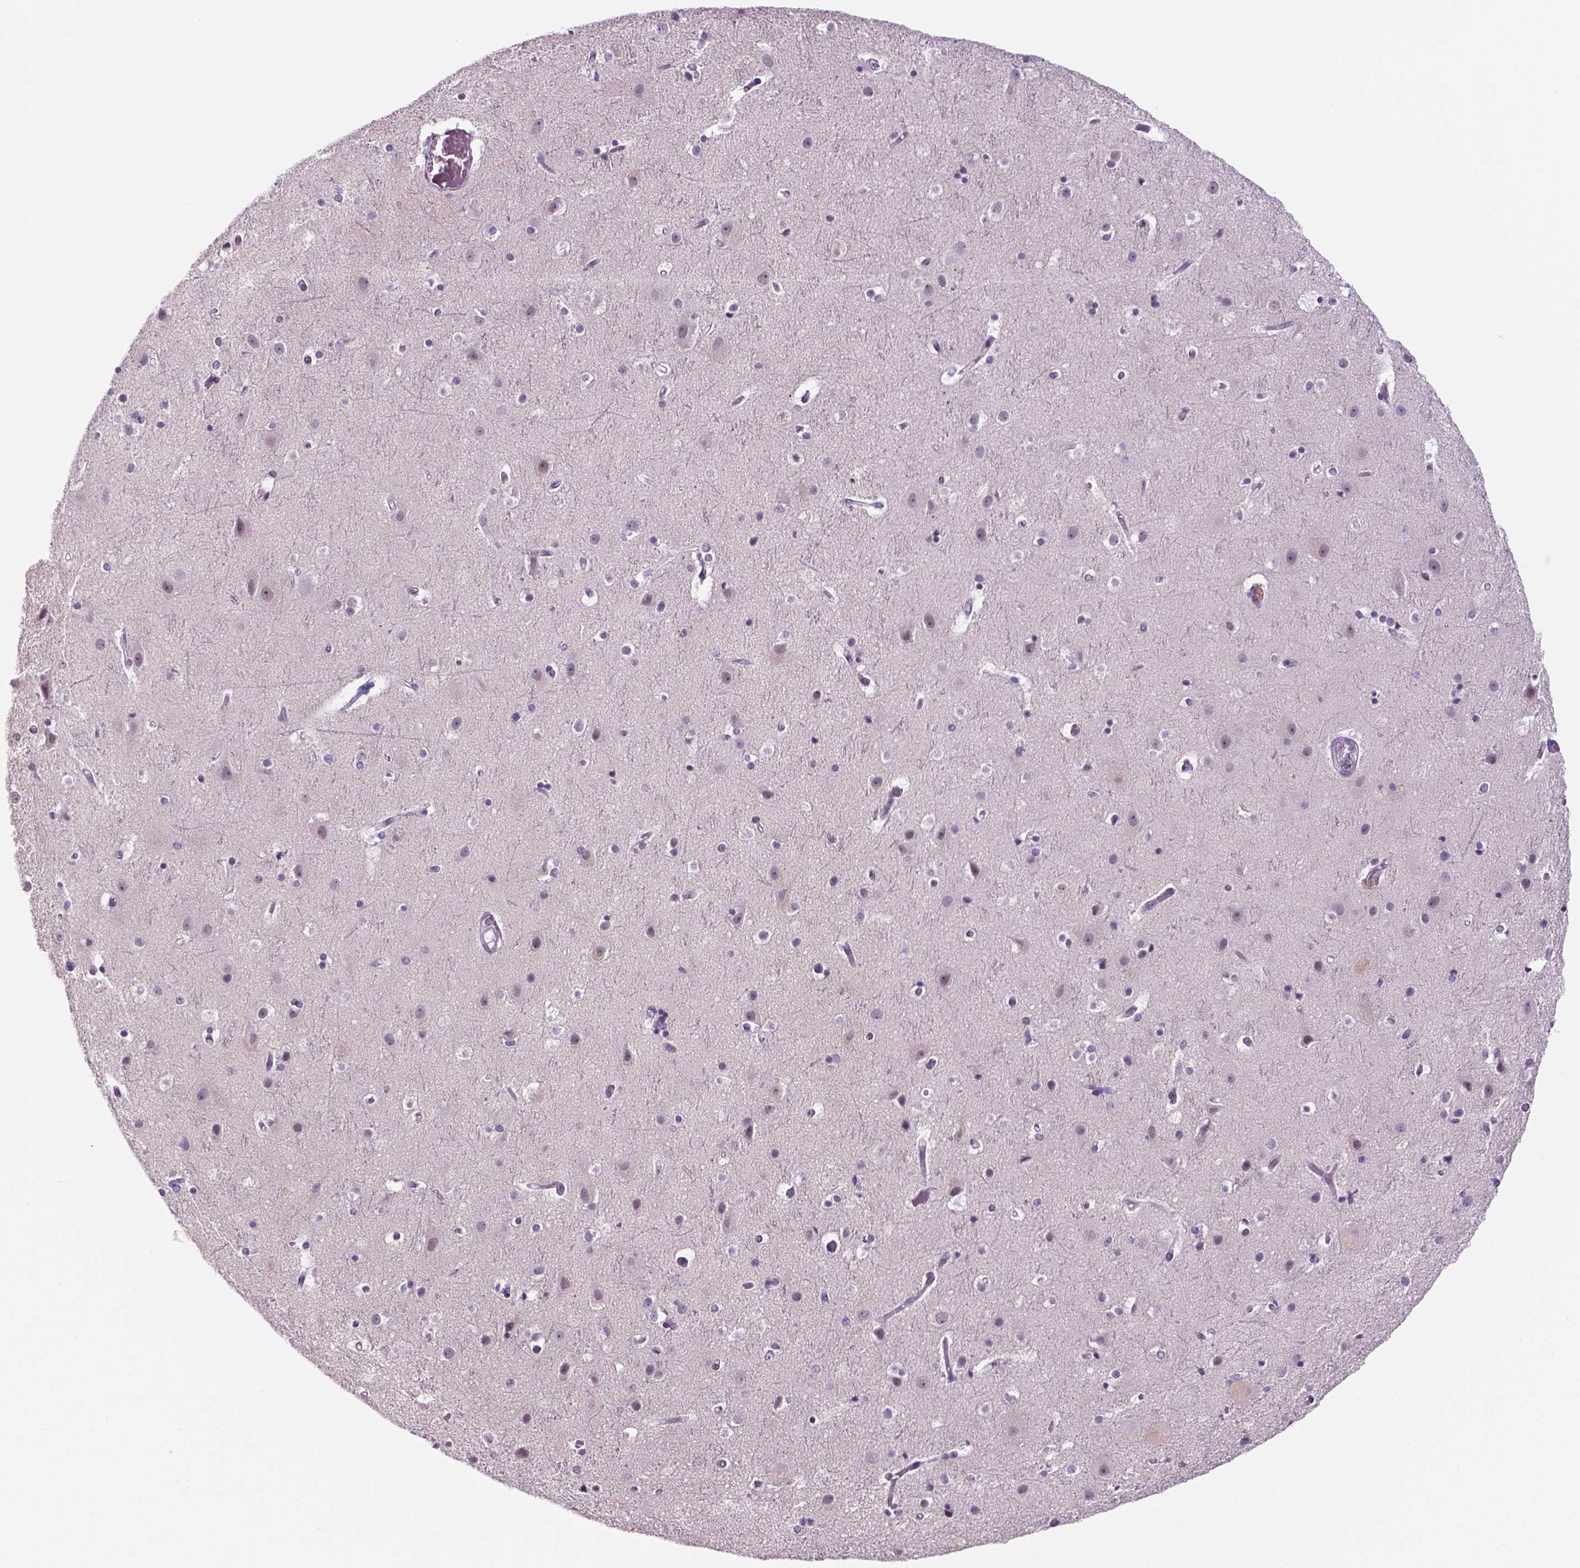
{"staining": {"intensity": "negative", "quantity": "none", "location": "none"}, "tissue": "cerebral cortex", "cell_type": "Endothelial cells", "image_type": "normal", "snomed": [{"axis": "morphology", "description": "Normal tissue, NOS"}, {"axis": "topography", "description": "Cerebral cortex"}], "caption": "The image exhibits no staining of endothelial cells in unremarkable cerebral cortex.", "gene": "NCAPH2", "patient": {"sex": "female", "age": 52}}